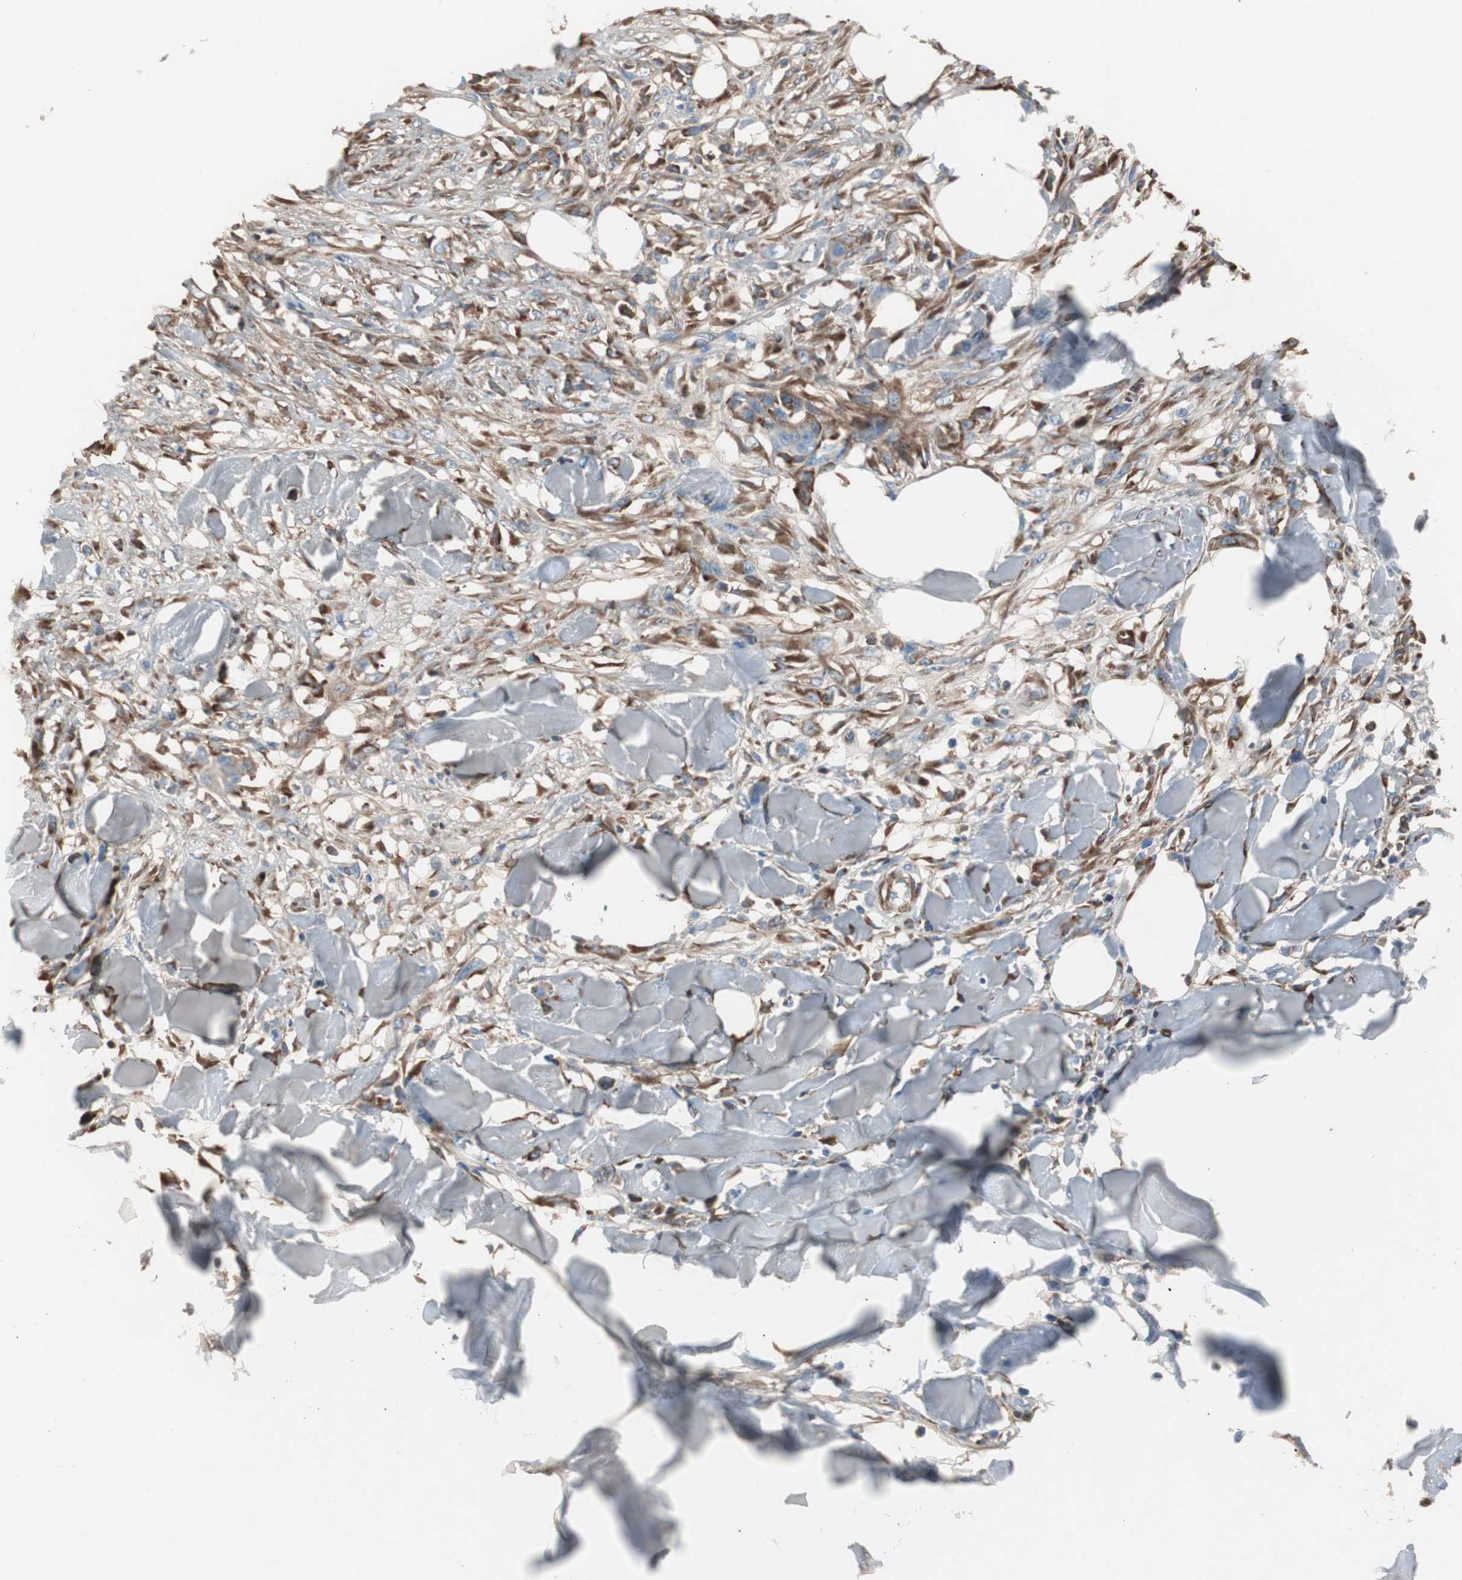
{"staining": {"intensity": "moderate", "quantity": ">75%", "location": "cytoplasmic/membranous"}, "tissue": "skin cancer", "cell_type": "Tumor cells", "image_type": "cancer", "snomed": [{"axis": "morphology", "description": "Normal tissue, NOS"}, {"axis": "morphology", "description": "Squamous cell carcinoma, NOS"}, {"axis": "topography", "description": "Skin"}], "caption": "IHC (DAB (3,3'-diaminobenzidine)) staining of skin squamous cell carcinoma shows moderate cytoplasmic/membranous protein positivity in about >75% of tumor cells. The staining is performed using DAB brown chromogen to label protein expression. The nuclei are counter-stained blue using hematoxylin.", "gene": "SERPINF1", "patient": {"sex": "female", "age": 59}}